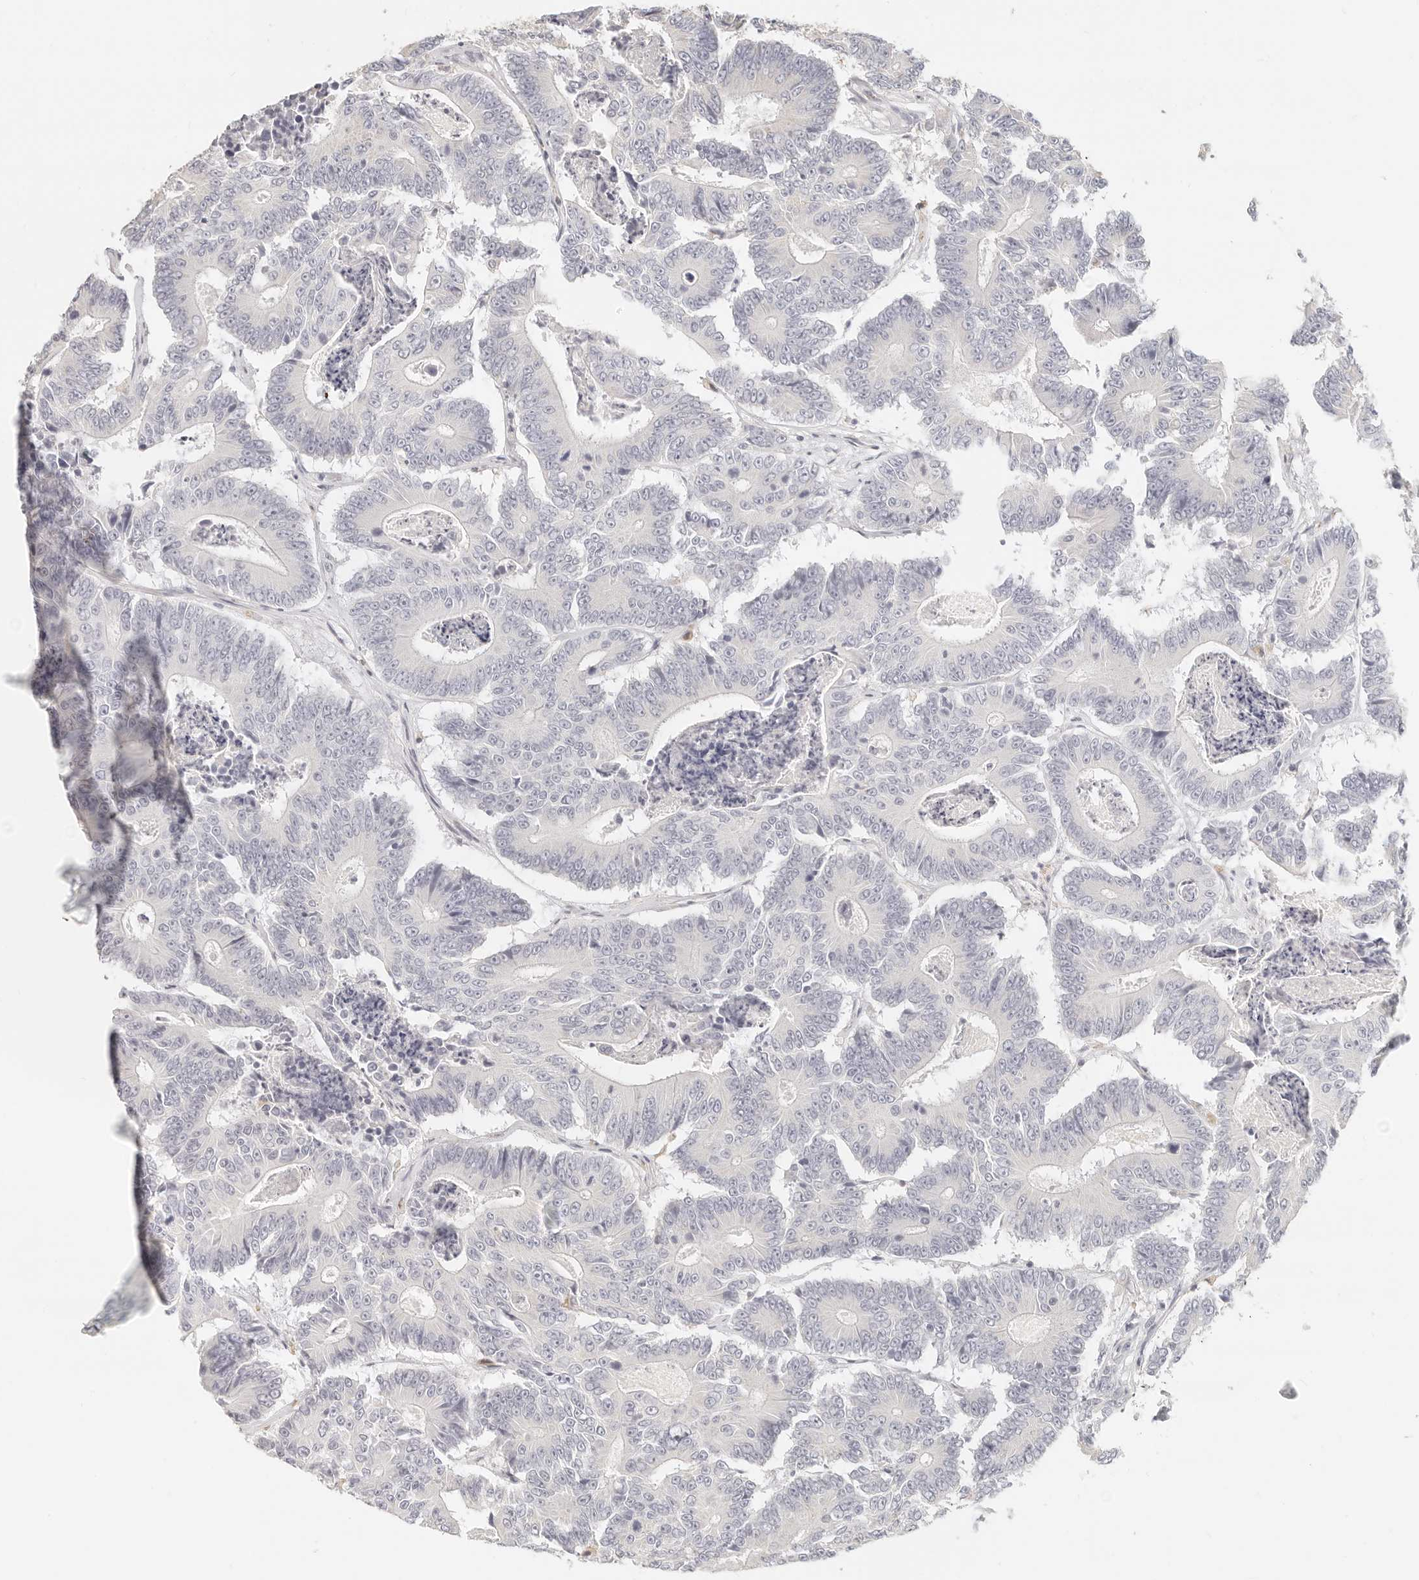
{"staining": {"intensity": "negative", "quantity": "none", "location": "none"}, "tissue": "colorectal cancer", "cell_type": "Tumor cells", "image_type": "cancer", "snomed": [{"axis": "morphology", "description": "Adenocarcinoma, NOS"}, {"axis": "topography", "description": "Colon"}], "caption": "Tumor cells show no significant staining in colorectal cancer. (DAB IHC with hematoxylin counter stain).", "gene": "CNMD", "patient": {"sex": "male", "age": 83}}